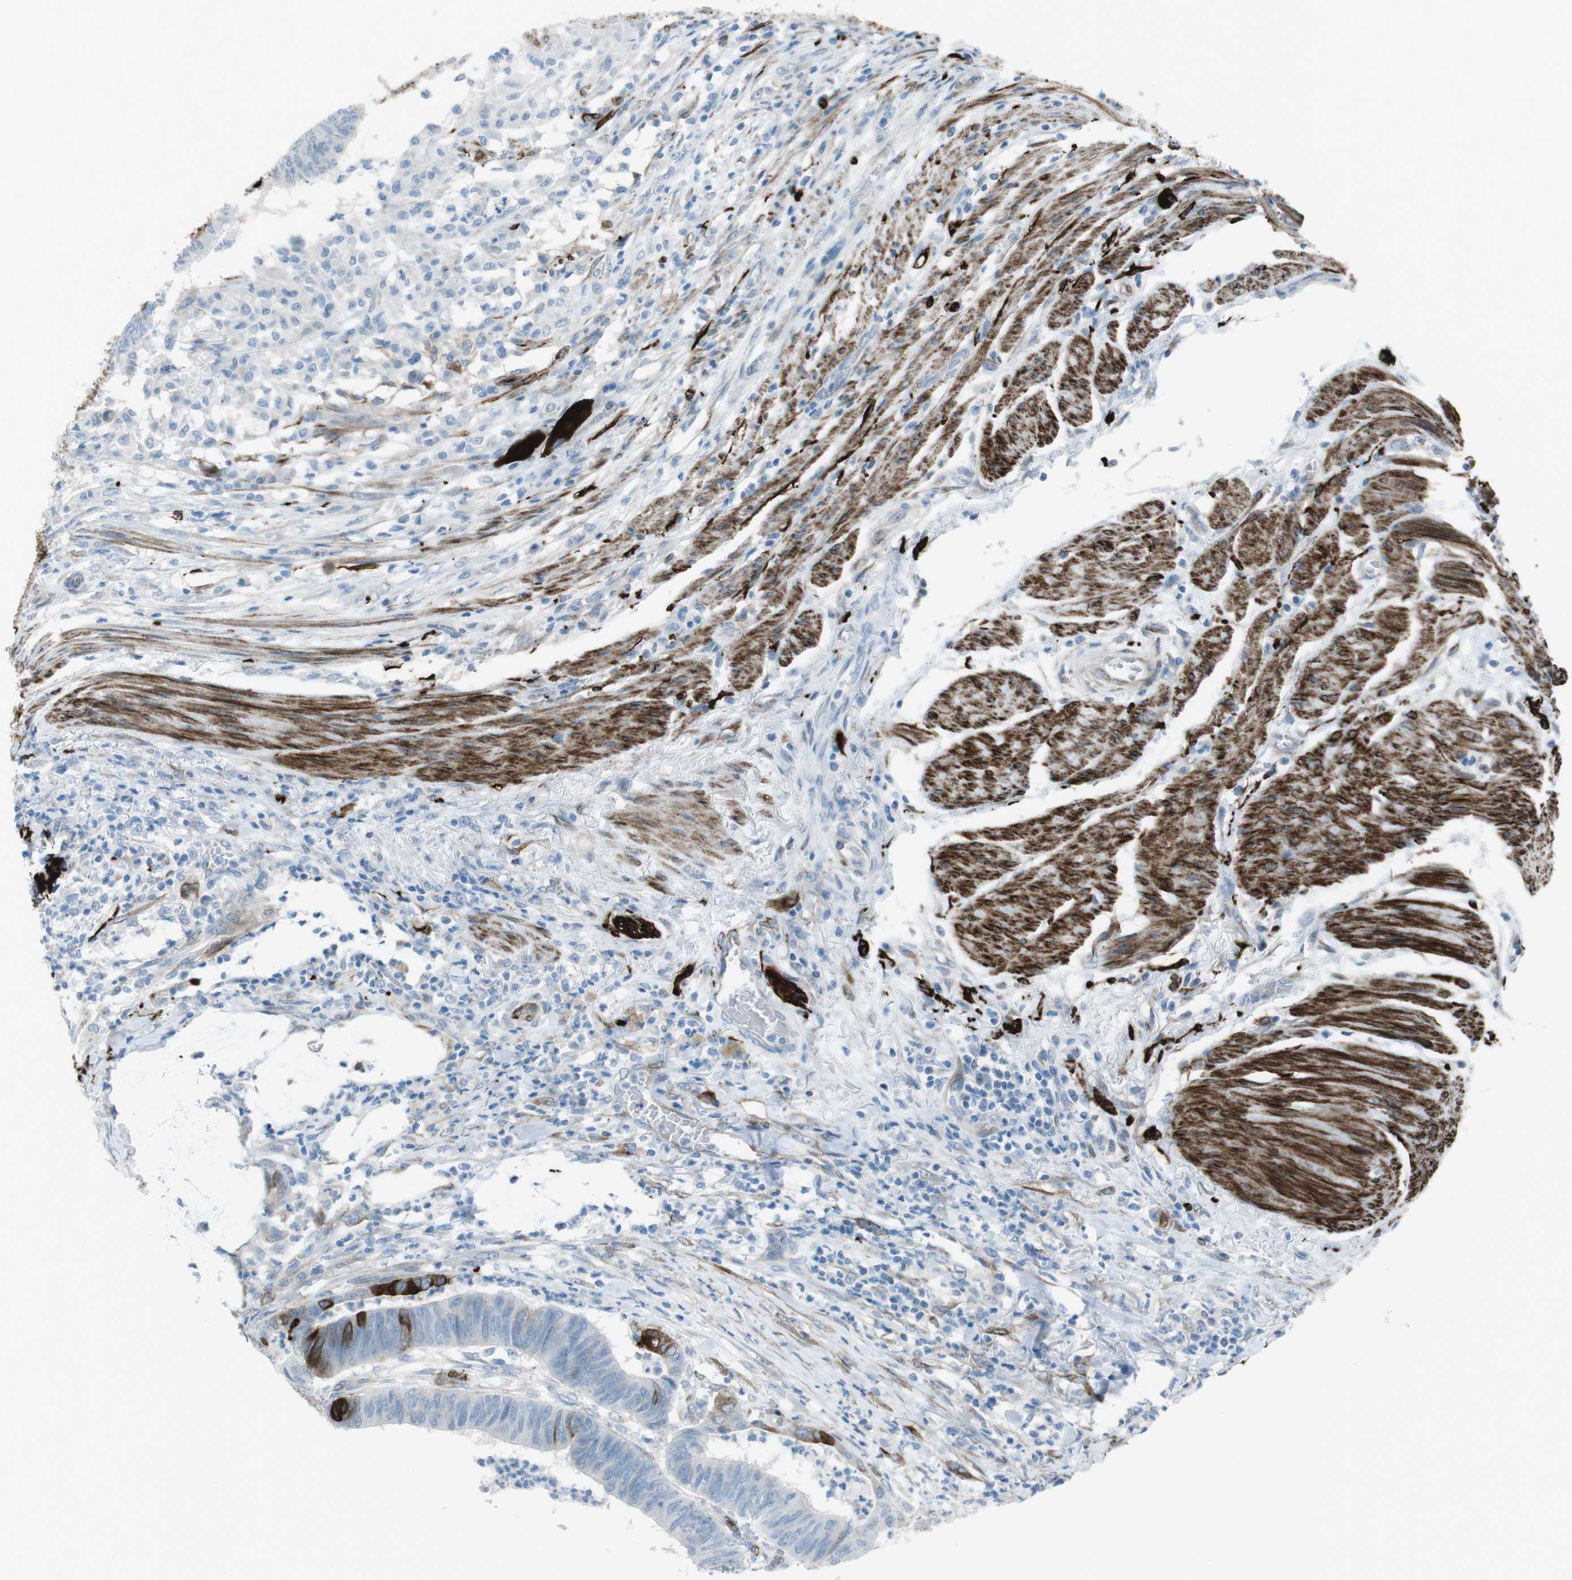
{"staining": {"intensity": "moderate", "quantity": "<25%", "location": "cytoplasmic/membranous"}, "tissue": "colorectal cancer", "cell_type": "Tumor cells", "image_type": "cancer", "snomed": [{"axis": "morphology", "description": "Normal tissue, NOS"}, {"axis": "morphology", "description": "Adenocarcinoma, NOS"}, {"axis": "topography", "description": "Rectum"}, {"axis": "topography", "description": "Peripheral nerve tissue"}], "caption": "The photomicrograph exhibits immunohistochemical staining of colorectal cancer. There is moderate cytoplasmic/membranous positivity is identified in approximately <25% of tumor cells.", "gene": "TUBB2A", "patient": {"sex": "male", "age": 92}}